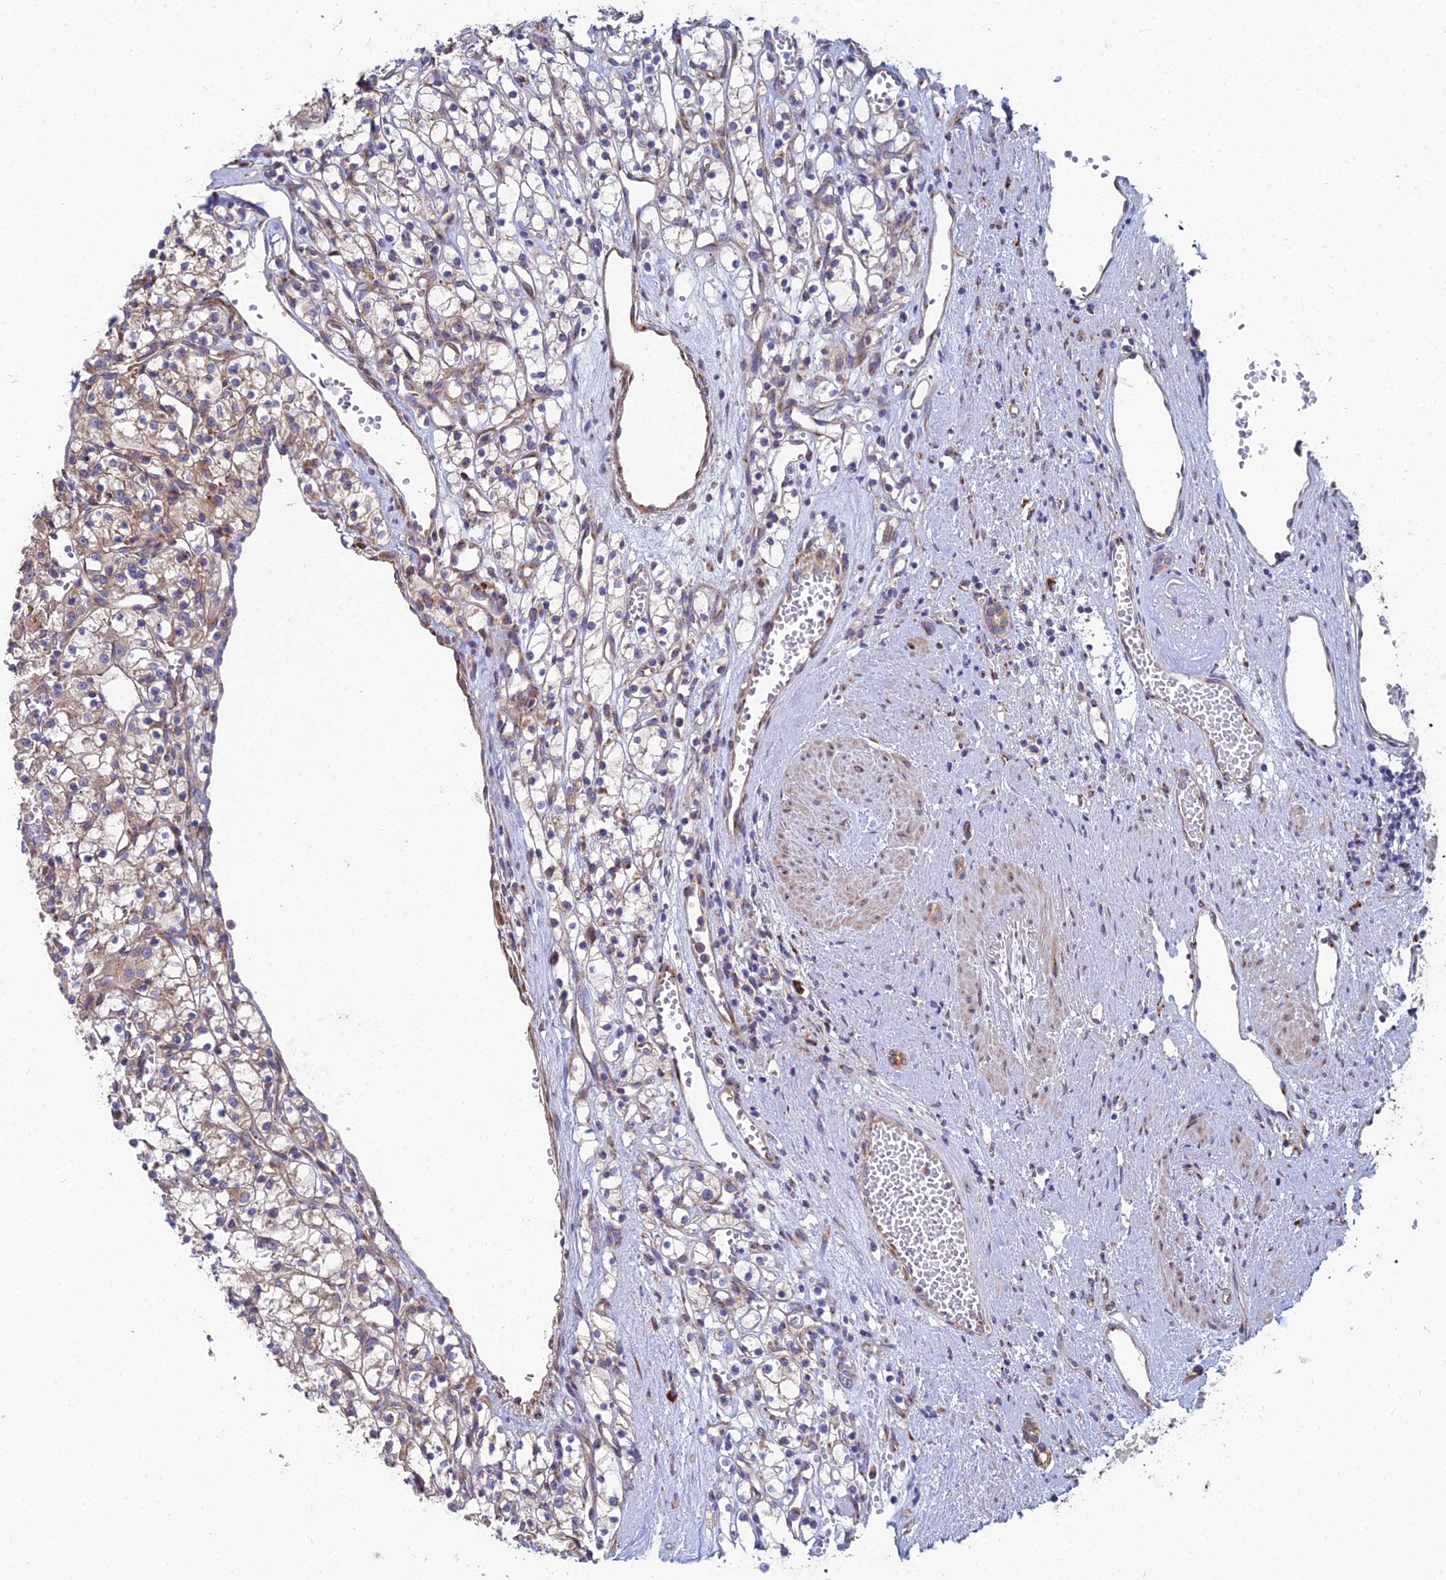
{"staining": {"intensity": "weak", "quantity": "25%-75%", "location": "cytoplasmic/membranous"}, "tissue": "renal cancer", "cell_type": "Tumor cells", "image_type": "cancer", "snomed": [{"axis": "morphology", "description": "Adenocarcinoma, NOS"}, {"axis": "topography", "description": "Kidney"}], "caption": "Renal adenocarcinoma was stained to show a protein in brown. There is low levels of weak cytoplasmic/membranous expression in approximately 25%-75% of tumor cells.", "gene": "CLCN3", "patient": {"sex": "female", "age": 59}}